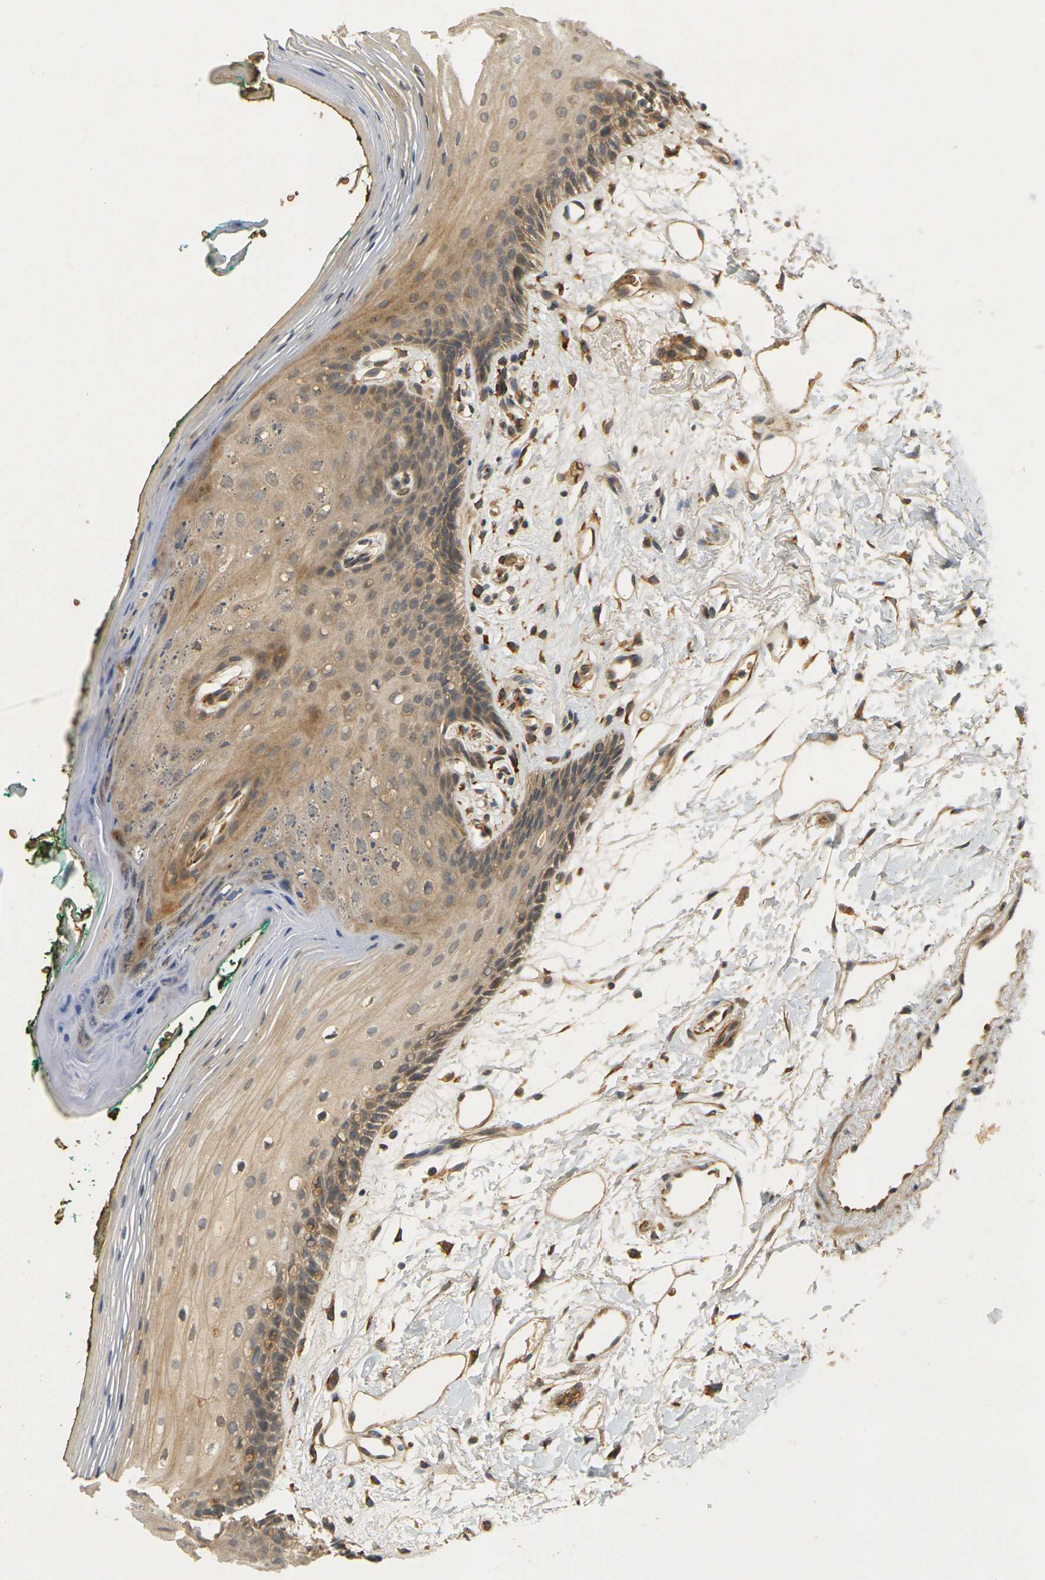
{"staining": {"intensity": "moderate", "quantity": ">75%", "location": "cytoplasmic/membranous"}, "tissue": "oral mucosa", "cell_type": "Squamous epithelial cells", "image_type": "normal", "snomed": [{"axis": "morphology", "description": "Normal tissue, NOS"}, {"axis": "topography", "description": "Skeletal muscle"}, {"axis": "topography", "description": "Oral tissue"}, {"axis": "topography", "description": "Peripheral nerve tissue"}], "caption": "Moderate cytoplasmic/membranous staining for a protein is present in approximately >75% of squamous epithelial cells of unremarkable oral mucosa using immunohistochemistry.", "gene": "MEGF9", "patient": {"sex": "female", "age": 84}}